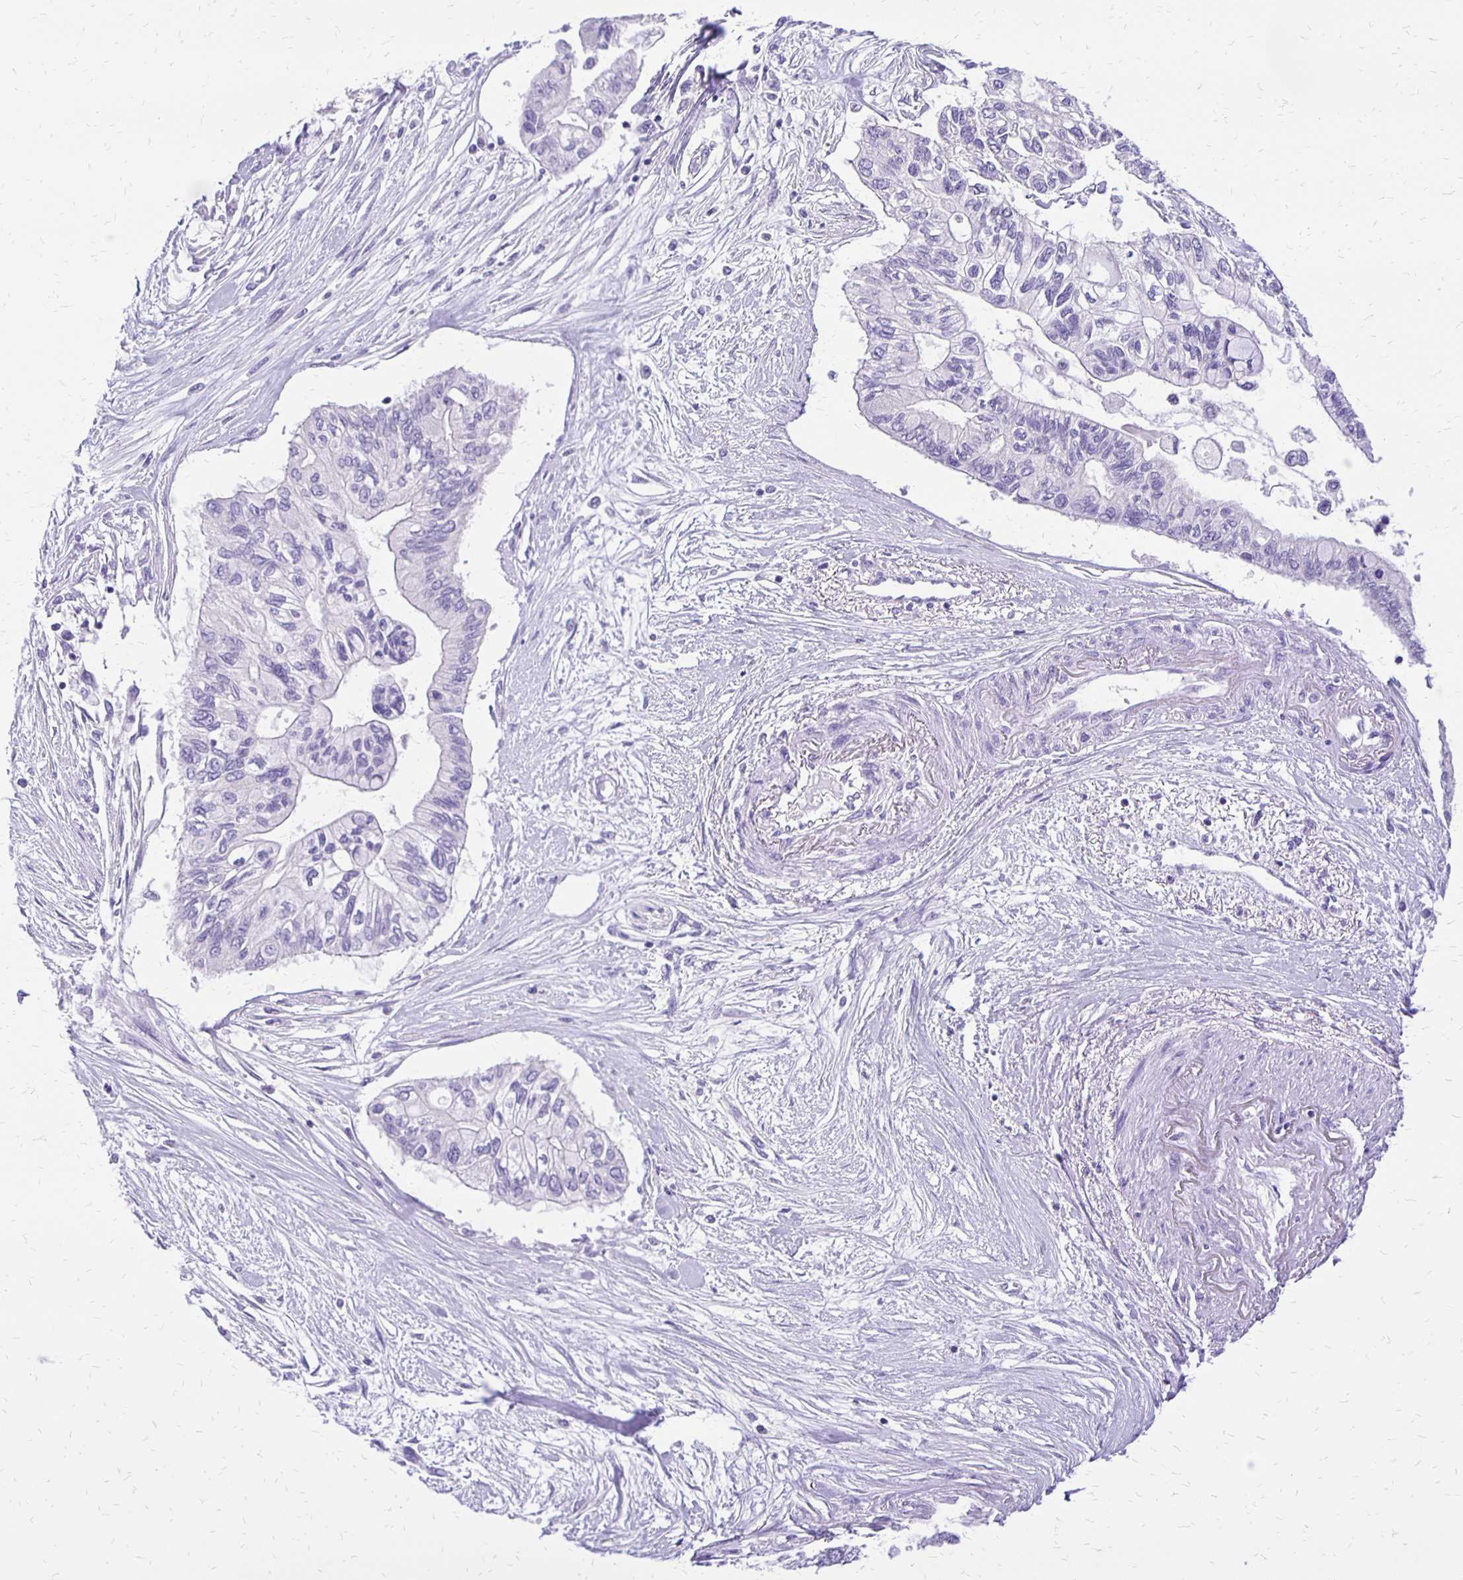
{"staining": {"intensity": "negative", "quantity": "none", "location": "none"}, "tissue": "pancreatic cancer", "cell_type": "Tumor cells", "image_type": "cancer", "snomed": [{"axis": "morphology", "description": "Adenocarcinoma, NOS"}, {"axis": "topography", "description": "Pancreas"}], "caption": "Adenocarcinoma (pancreatic) was stained to show a protein in brown. There is no significant staining in tumor cells. Brightfield microscopy of immunohistochemistry stained with DAB (brown) and hematoxylin (blue), captured at high magnification.", "gene": "ANKRD45", "patient": {"sex": "female", "age": 77}}